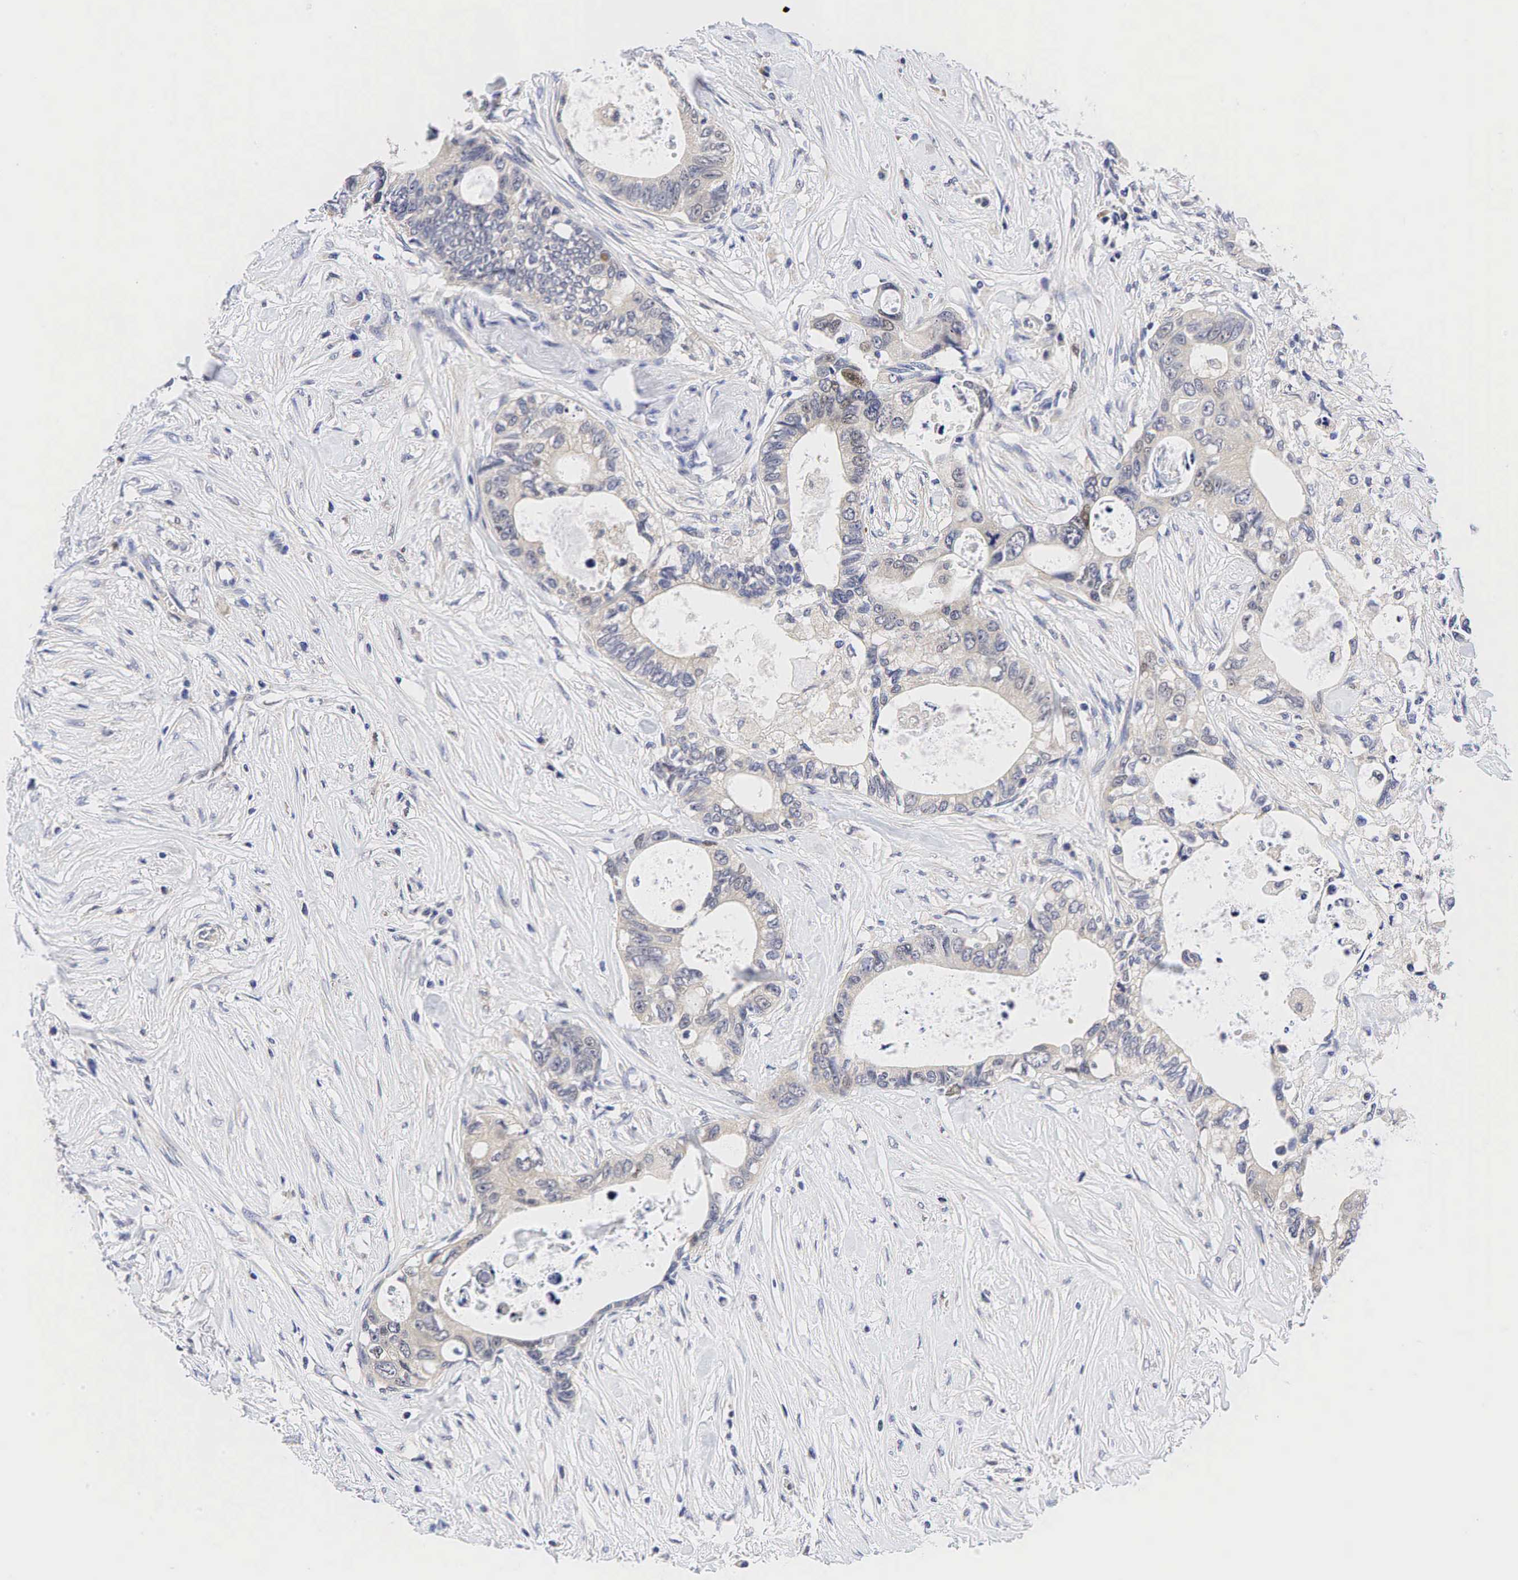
{"staining": {"intensity": "negative", "quantity": "none", "location": "none"}, "tissue": "colorectal cancer", "cell_type": "Tumor cells", "image_type": "cancer", "snomed": [{"axis": "morphology", "description": "Adenocarcinoma, NOS"}, {"axis": "topography", "description": "Rectum"}], "caption": "Tumor cells show no significant staining in colorectal adenocarcinoma.", "gene": "CCND1", "patient": {"sex": "female", "age": 57}}